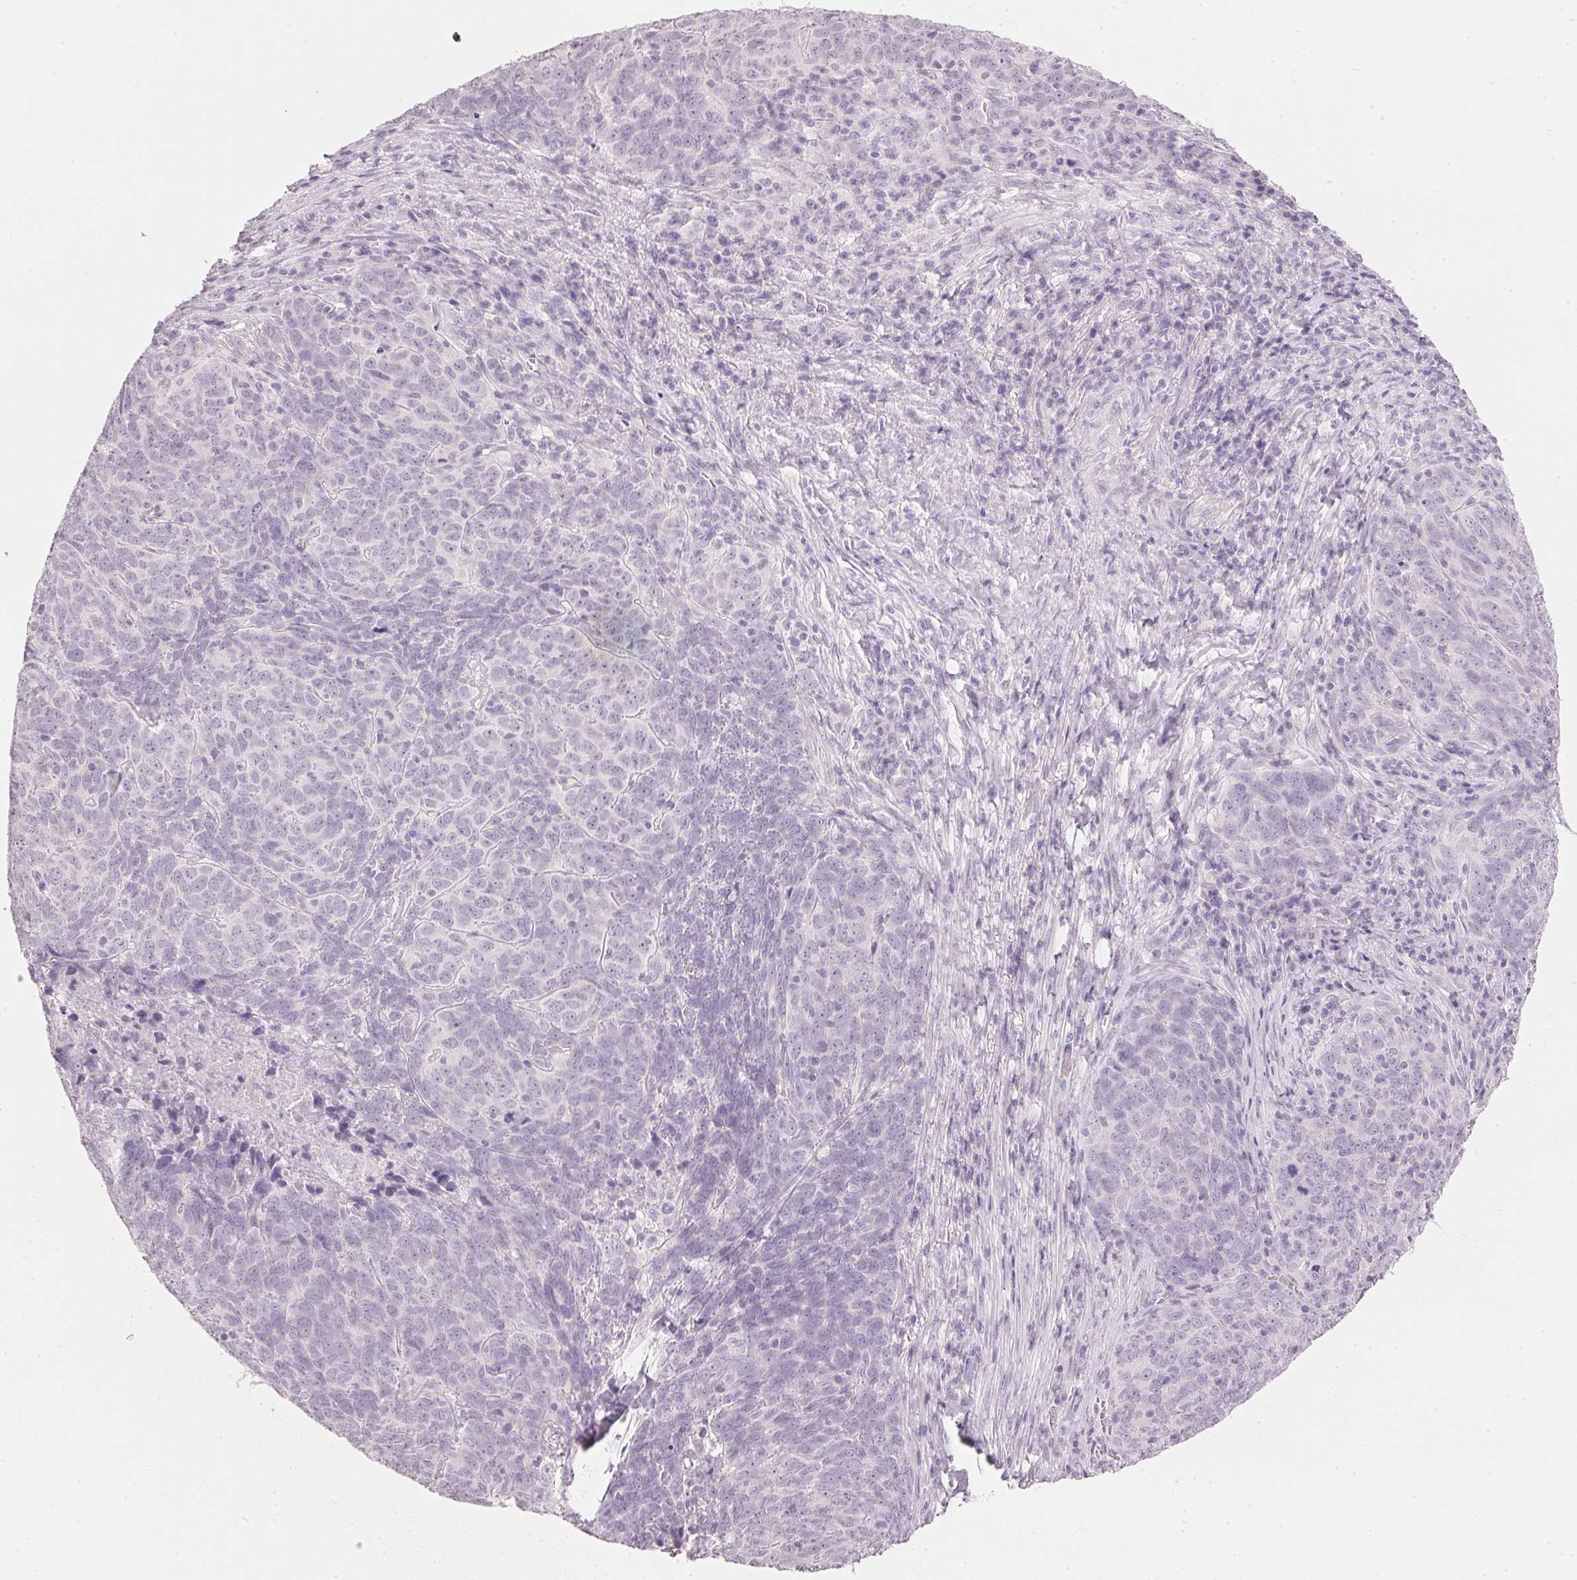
{"staining": {"intensity": "negative", "quantity": "none", "location": "none"}, "tissue": "skin cancer", "cell_type": "Tumor cells", "image_type": "cancer", "snomed": [{"axis": "morphology", "description": "Squamous cell carcinoma, NOS"}, {"axis": "topography", "description": "Skin"}, {"axis": "topography", "description": "Anal"}], "caption": "IHC of skin squamous cell carcinoma reveals no positivity in tumor cells.", "gene": "IGFBP1", "patient": {"sex": "female", "age": 51}}